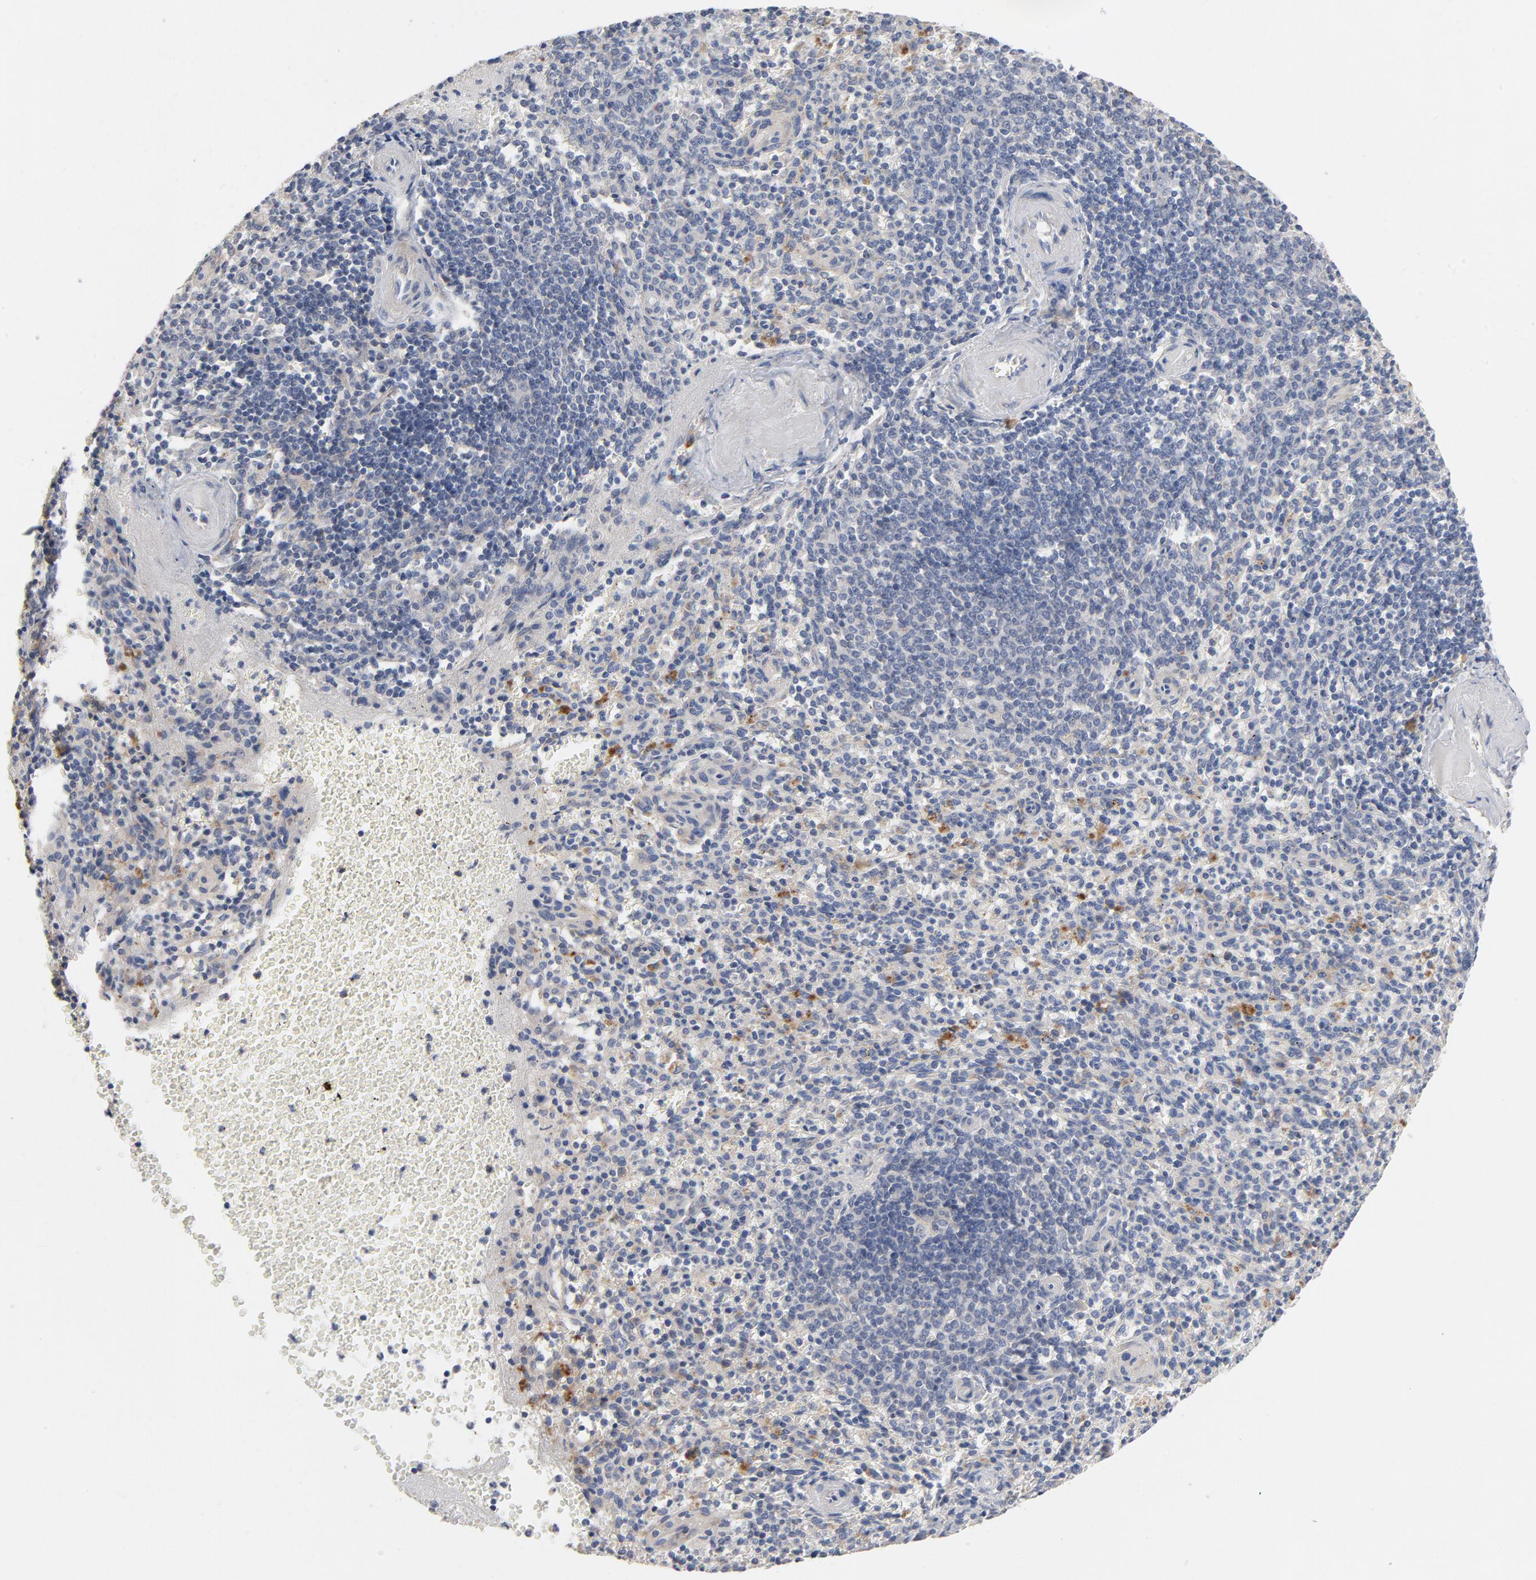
{"staining": {"intensity": "negative", "quantity": "none", "location": "none"}, "tissue": "spleen", "cell_type": "Cells in red pulp", "image_type": "normal", "snomed": [{"axis": "morphology", "description": "Normal tissue, NOS"}, {"axis": "topography", "description": "Spleen"}], "caption": "There is no significant expression in cells in red pulp of spleen. (Brightfield microscopy of DAB (3,3'-diaminobenzidine) immunohistochemistry (IHC) at high magnification).", "gene": "CCDC134", "patient": {"sex": "male", "age": 72}}